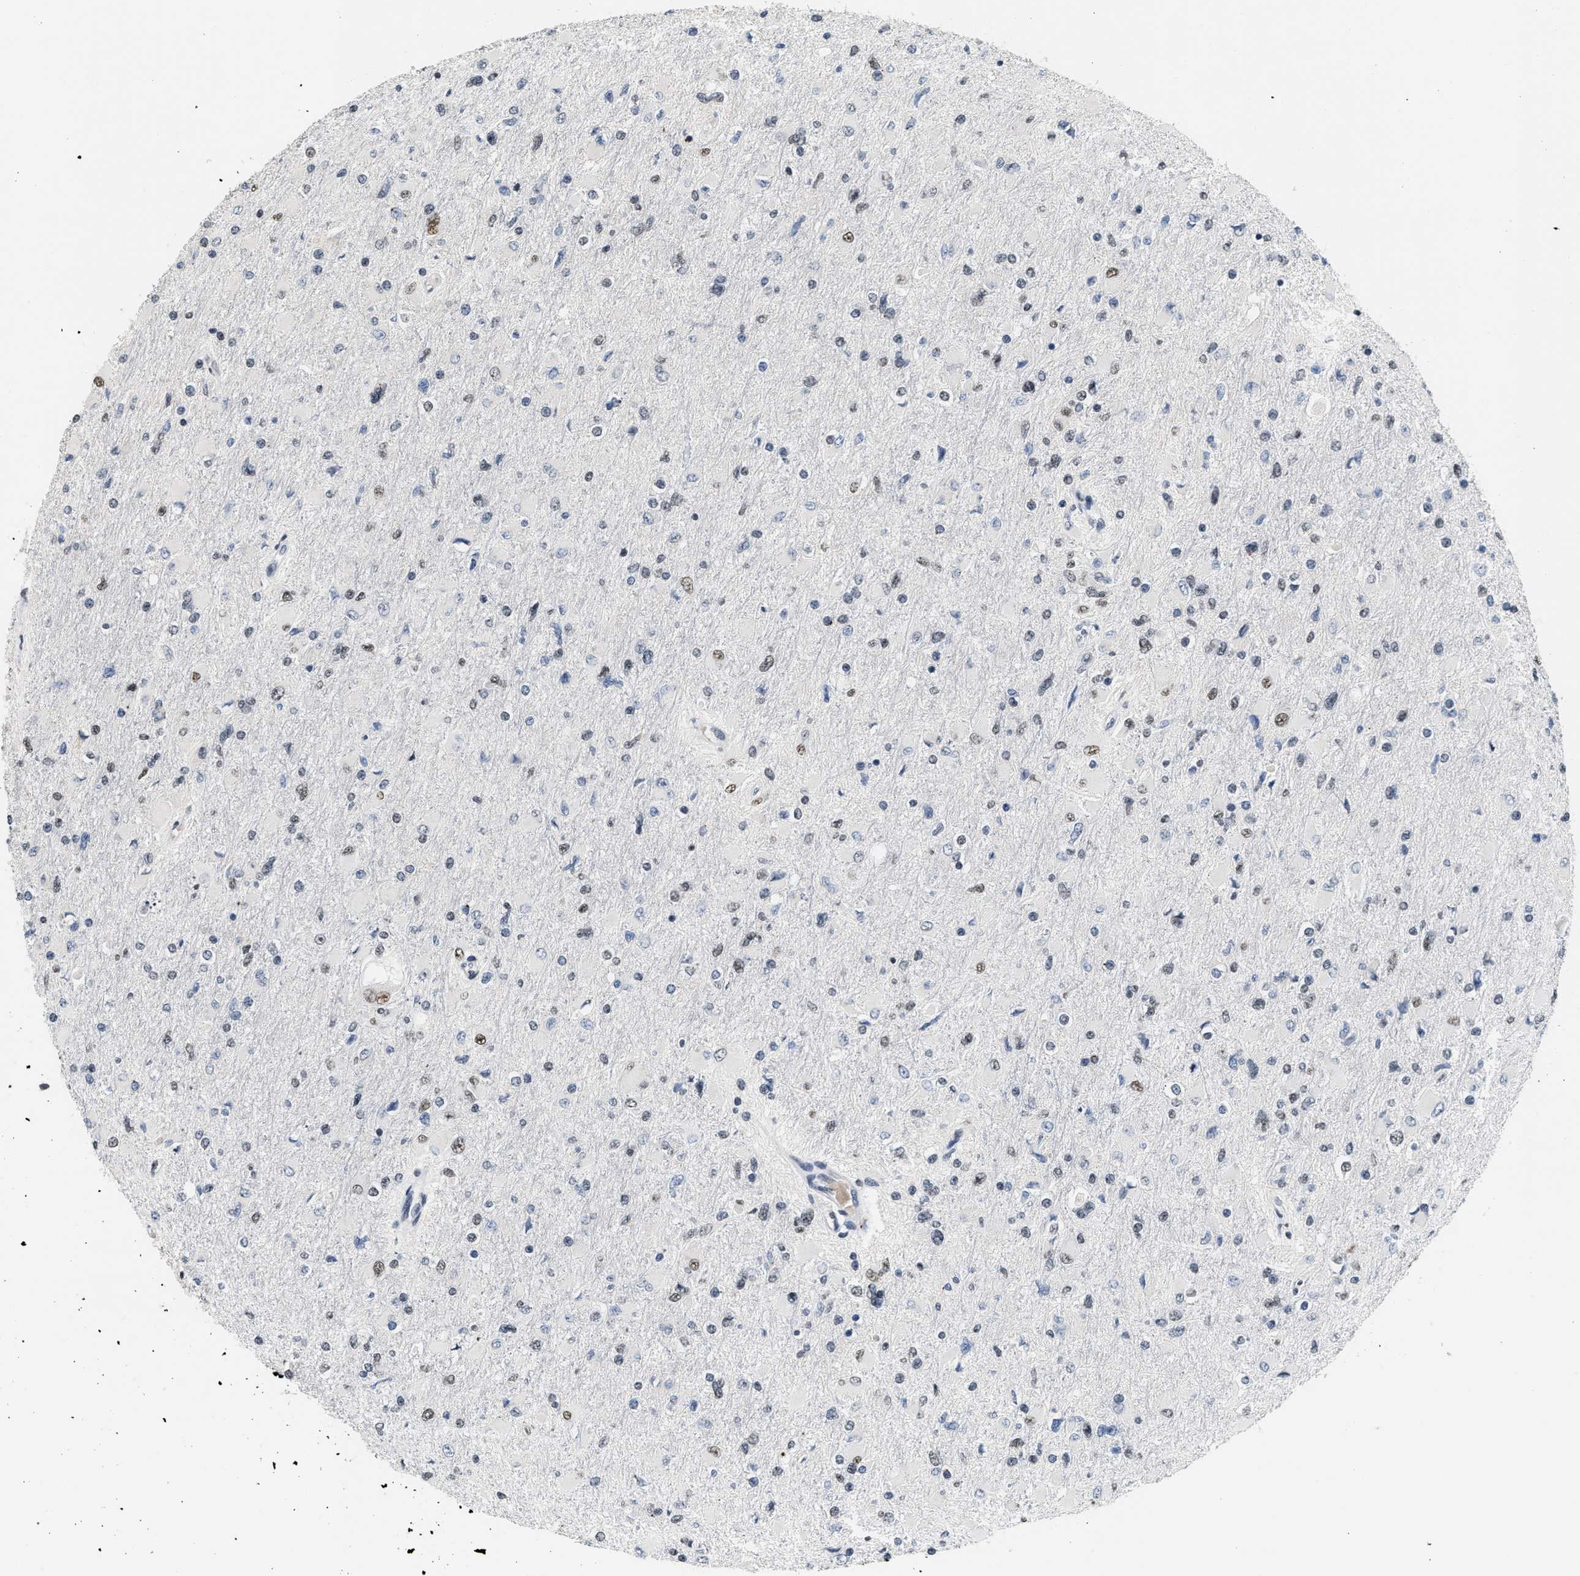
{"staining": {"intensity": "weak", "quantity": "<25%", "location": "nuclear"}, "tissue": "glioma", "cell_type": "Tumor cells", "image_type": "cancer", "snomed": [{"axis": "morphology", "description": "Glioma, malignant, High grade"}, {"axis": "topography", "description": "Cerebral cortex"}], "caption": "Micrograph shows no significant protein positivity in tumor cells of high-grade glioma (malignant).", "gene": "RAF1", "patient": {"sex": "female", "age": 36}}